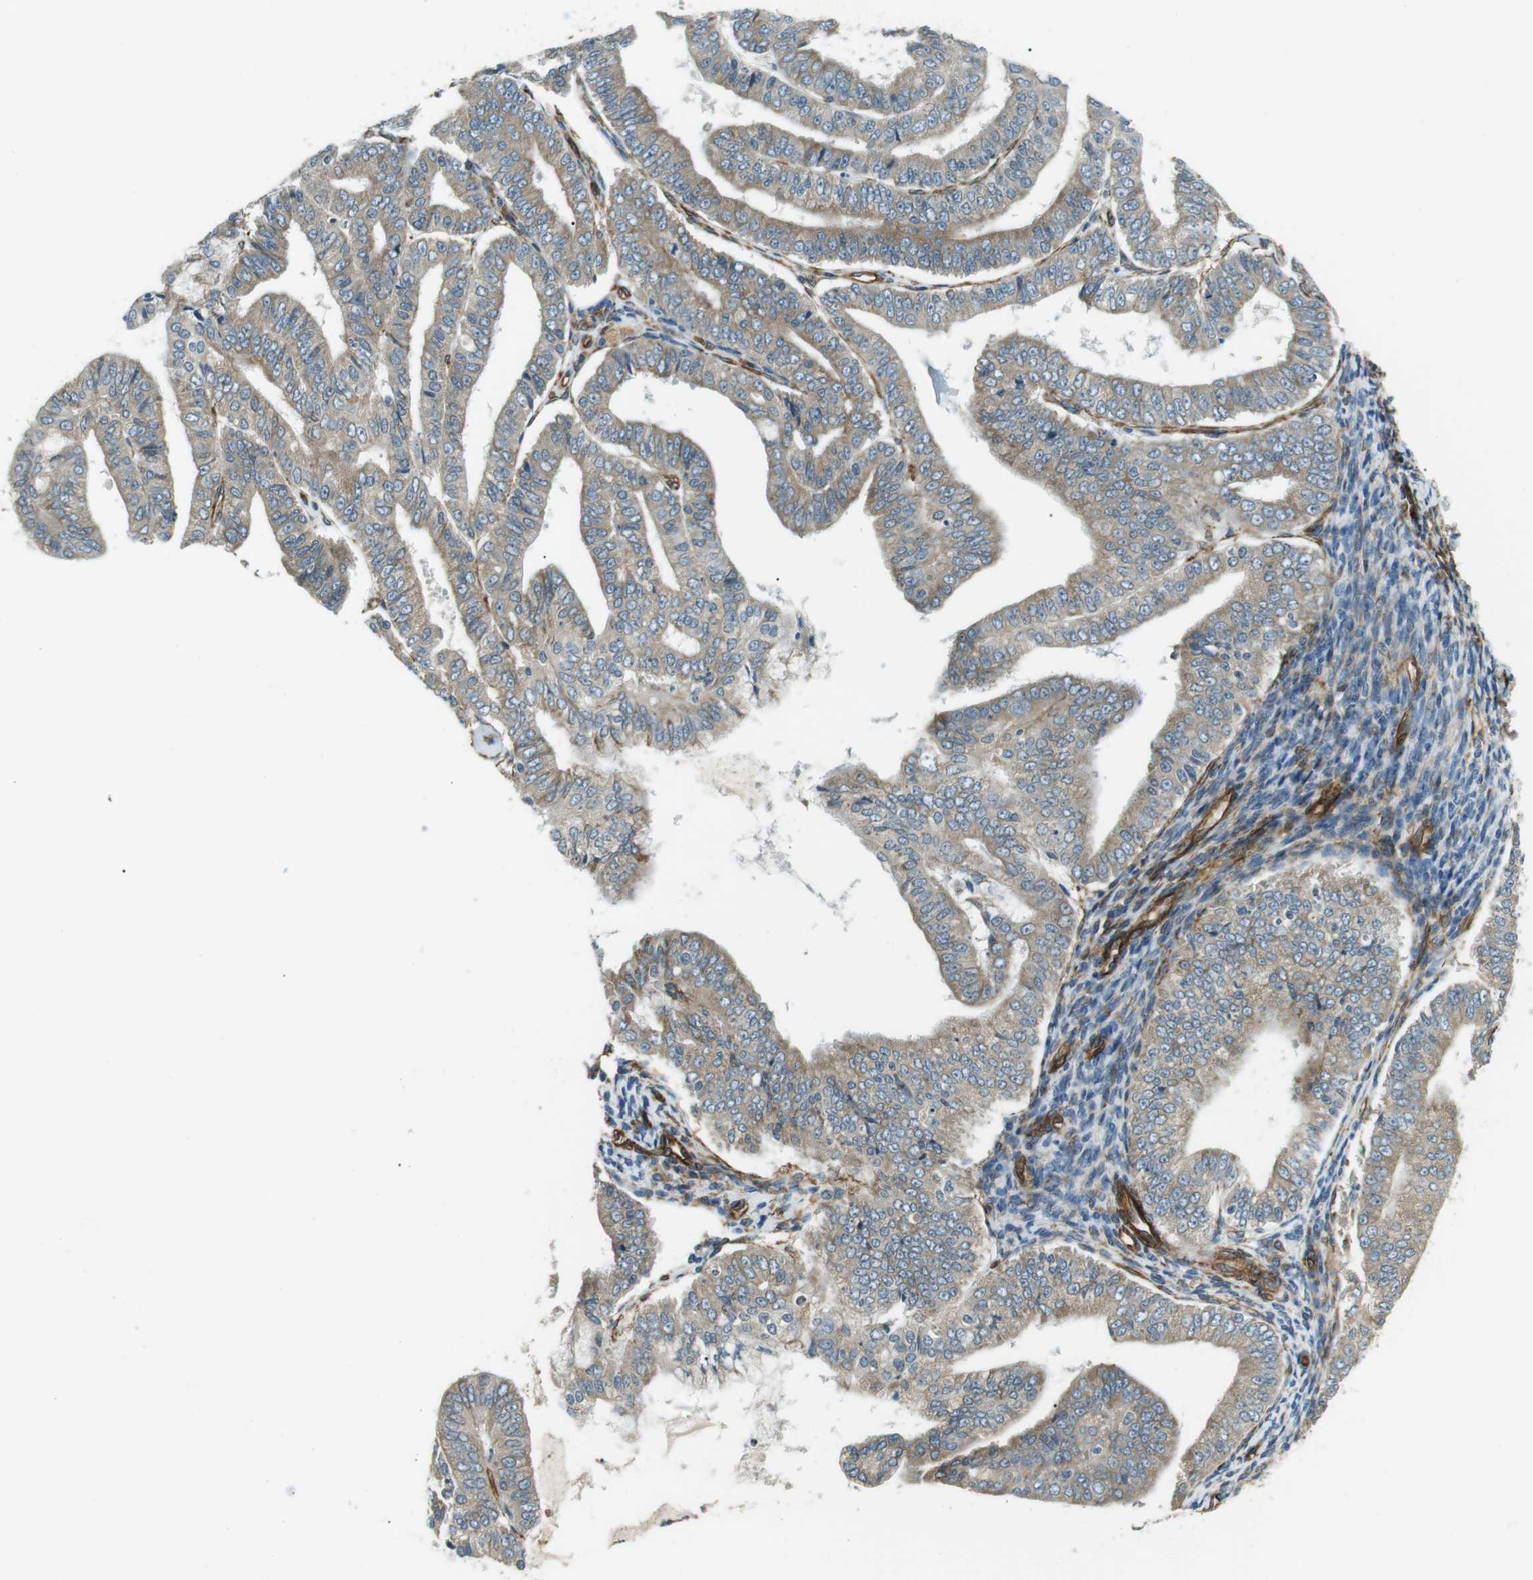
{"staining": {"intensity": "weak", "quantity": ">75%", "location": "cytoplasmic/membranous"}, "tissue": "endometrial cancer", "cell_type": "Tumor cells", "image_type": "cancer", "snomed": [{"axis": "morphology", "description": "Adenocarcinoma, NOS"}, {"axis": "topography", "description": "Endometrium"}], "caption": "Immunohistochemical staining of human endometrial cancer demonstrates low levels of weak cytoplasmic/membranous protein staining in approximately >75% of tumor cells. (DAB (3,3'-diaminobenzidine) IHC with brightfield microscopy, high magnification).", "gene": "ODR4", "patient": {"sex": "female", "age": 63}}